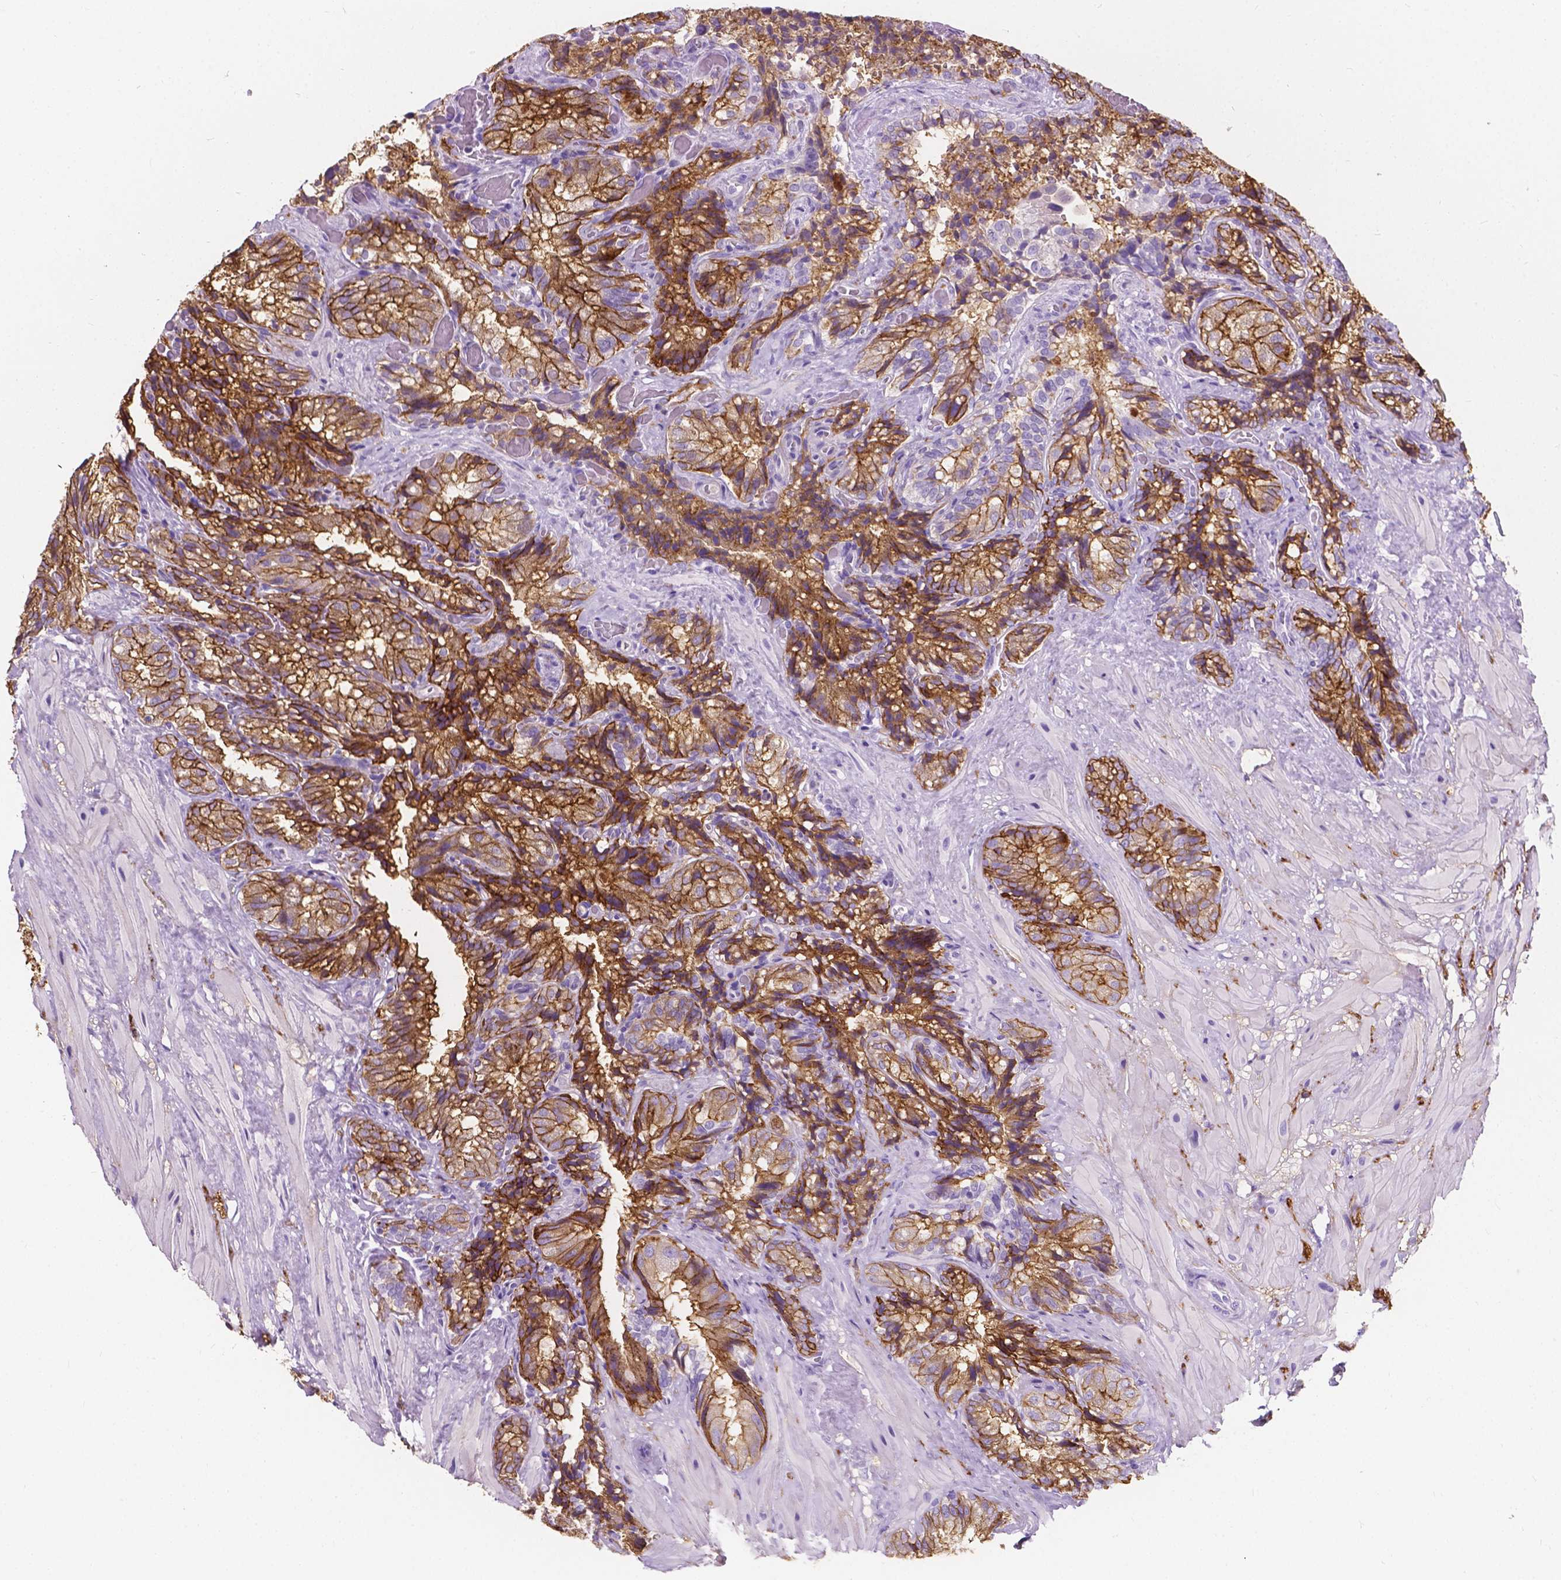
{"staining": {"intensity": "strong", "quantity": ">75%", "location": "cytoplasmic/membranous"}, "tissue": "seminal vesicle", "cell_type": "Glandular cells", "image_type": "normal", "snomed": [{"axis": "morphology", "description": "Normal tissue, NOS"}, {"axis": "topography", "description": "Seminal veicle"}], "caption": "About >75% of glandular cells in normal human seminal vesicle exhibit strong cytoplasmic/membranous protein staining as visualized by brown immunohistochemical staining.", "gene": "GNAO1", "patient": {"sex": "male", "age": 57}}